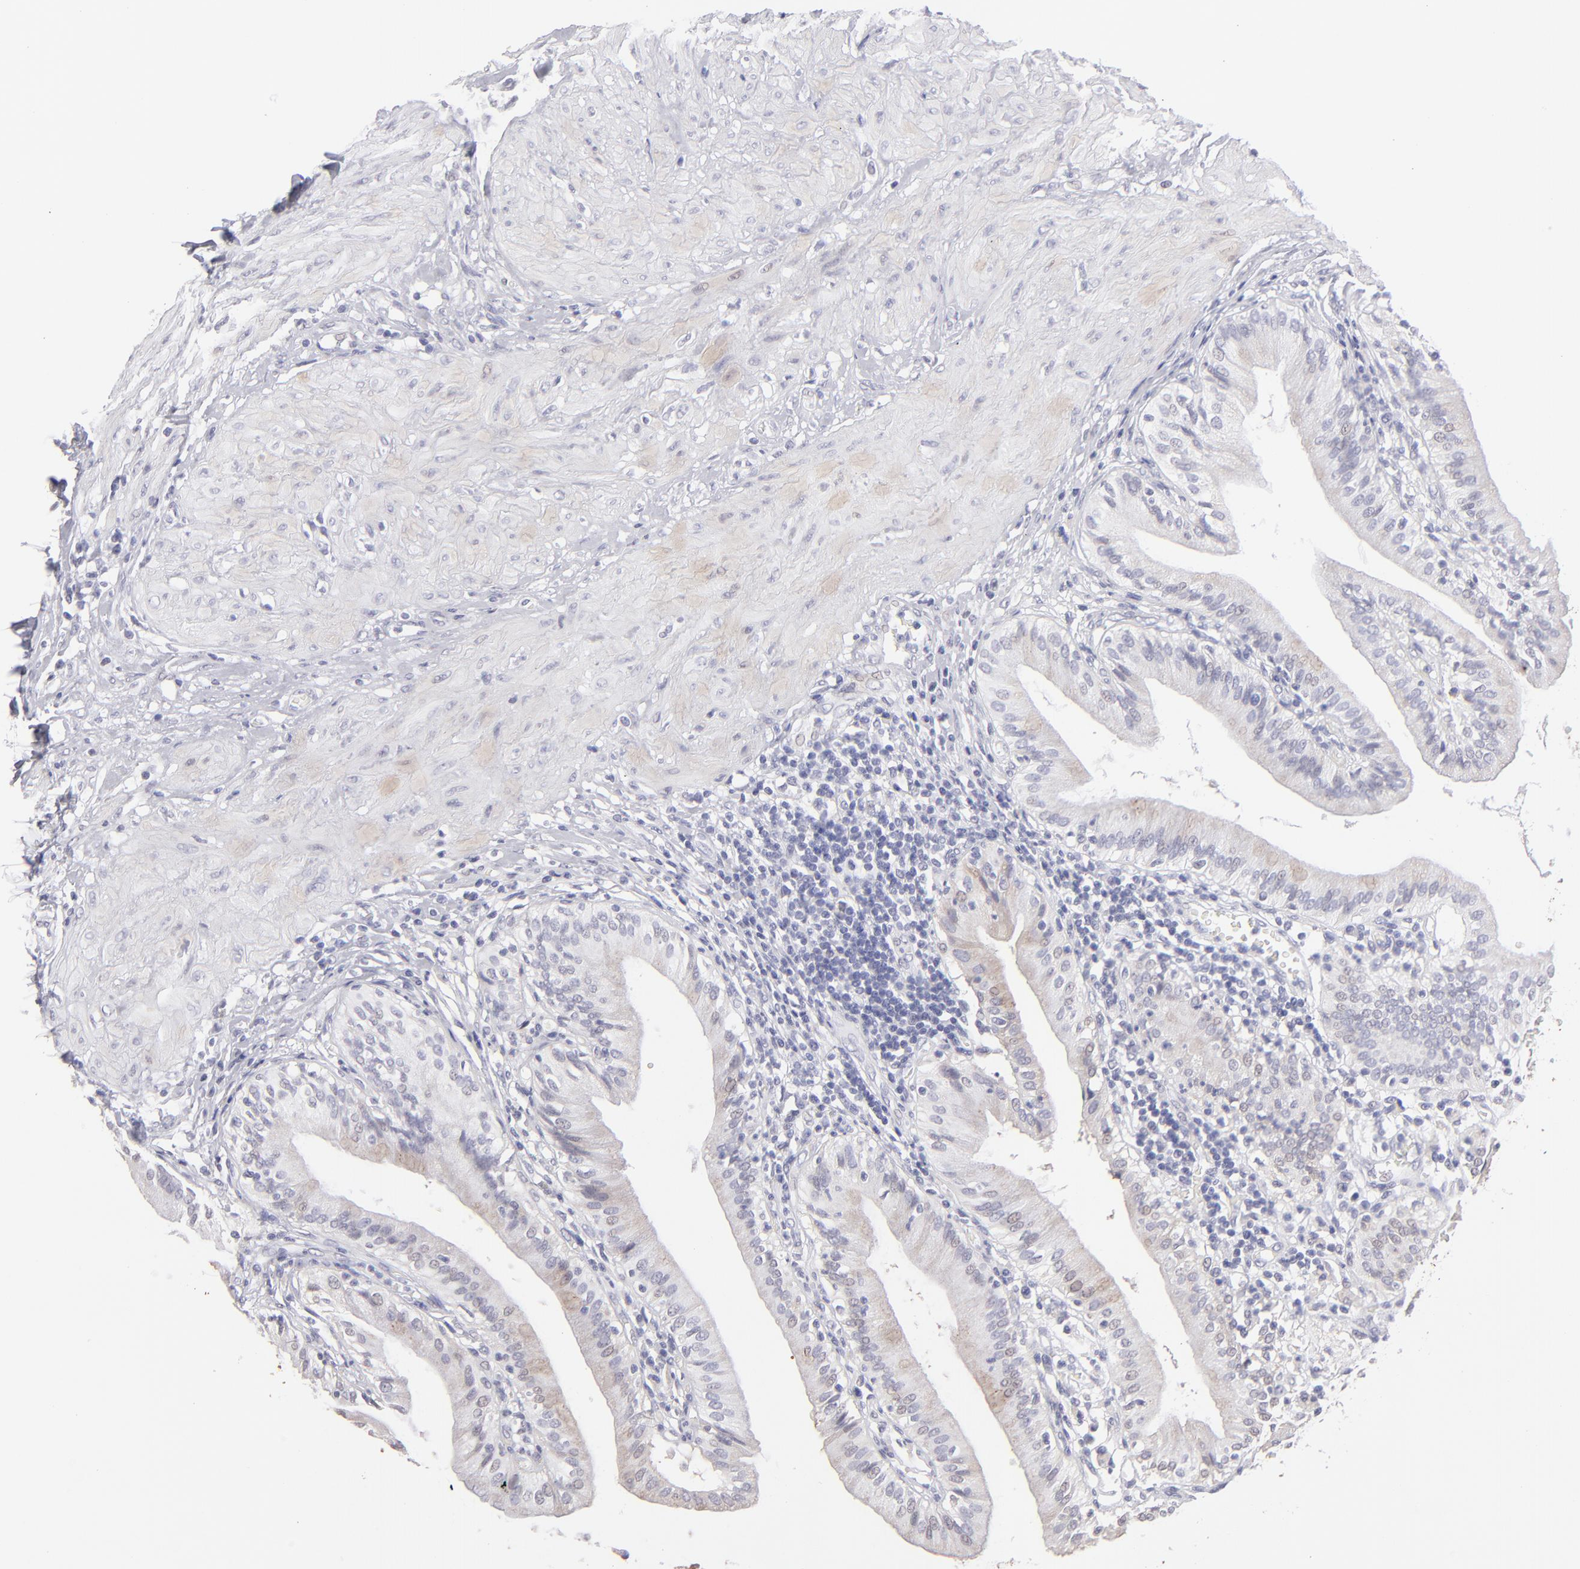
{"staining": {"intensity": "weak", "quantity": "<25%", "location": "cytoplasmic/membranous"}, "tissue": "gallbladder", "cell_type": "Glandular cells", "image_type": "normal", "snomed": [{"axis": "morphology", "description": "Normal tissue, NOS"}, {"axis": "topography", "description": "Gallbladder"}], "caption": "A photomicrograph of gallbladder stained for a protein shows no brown staining in glandular cells.", "gene": "ALDOB", "patient": {"sex": "male", "age": 58}}